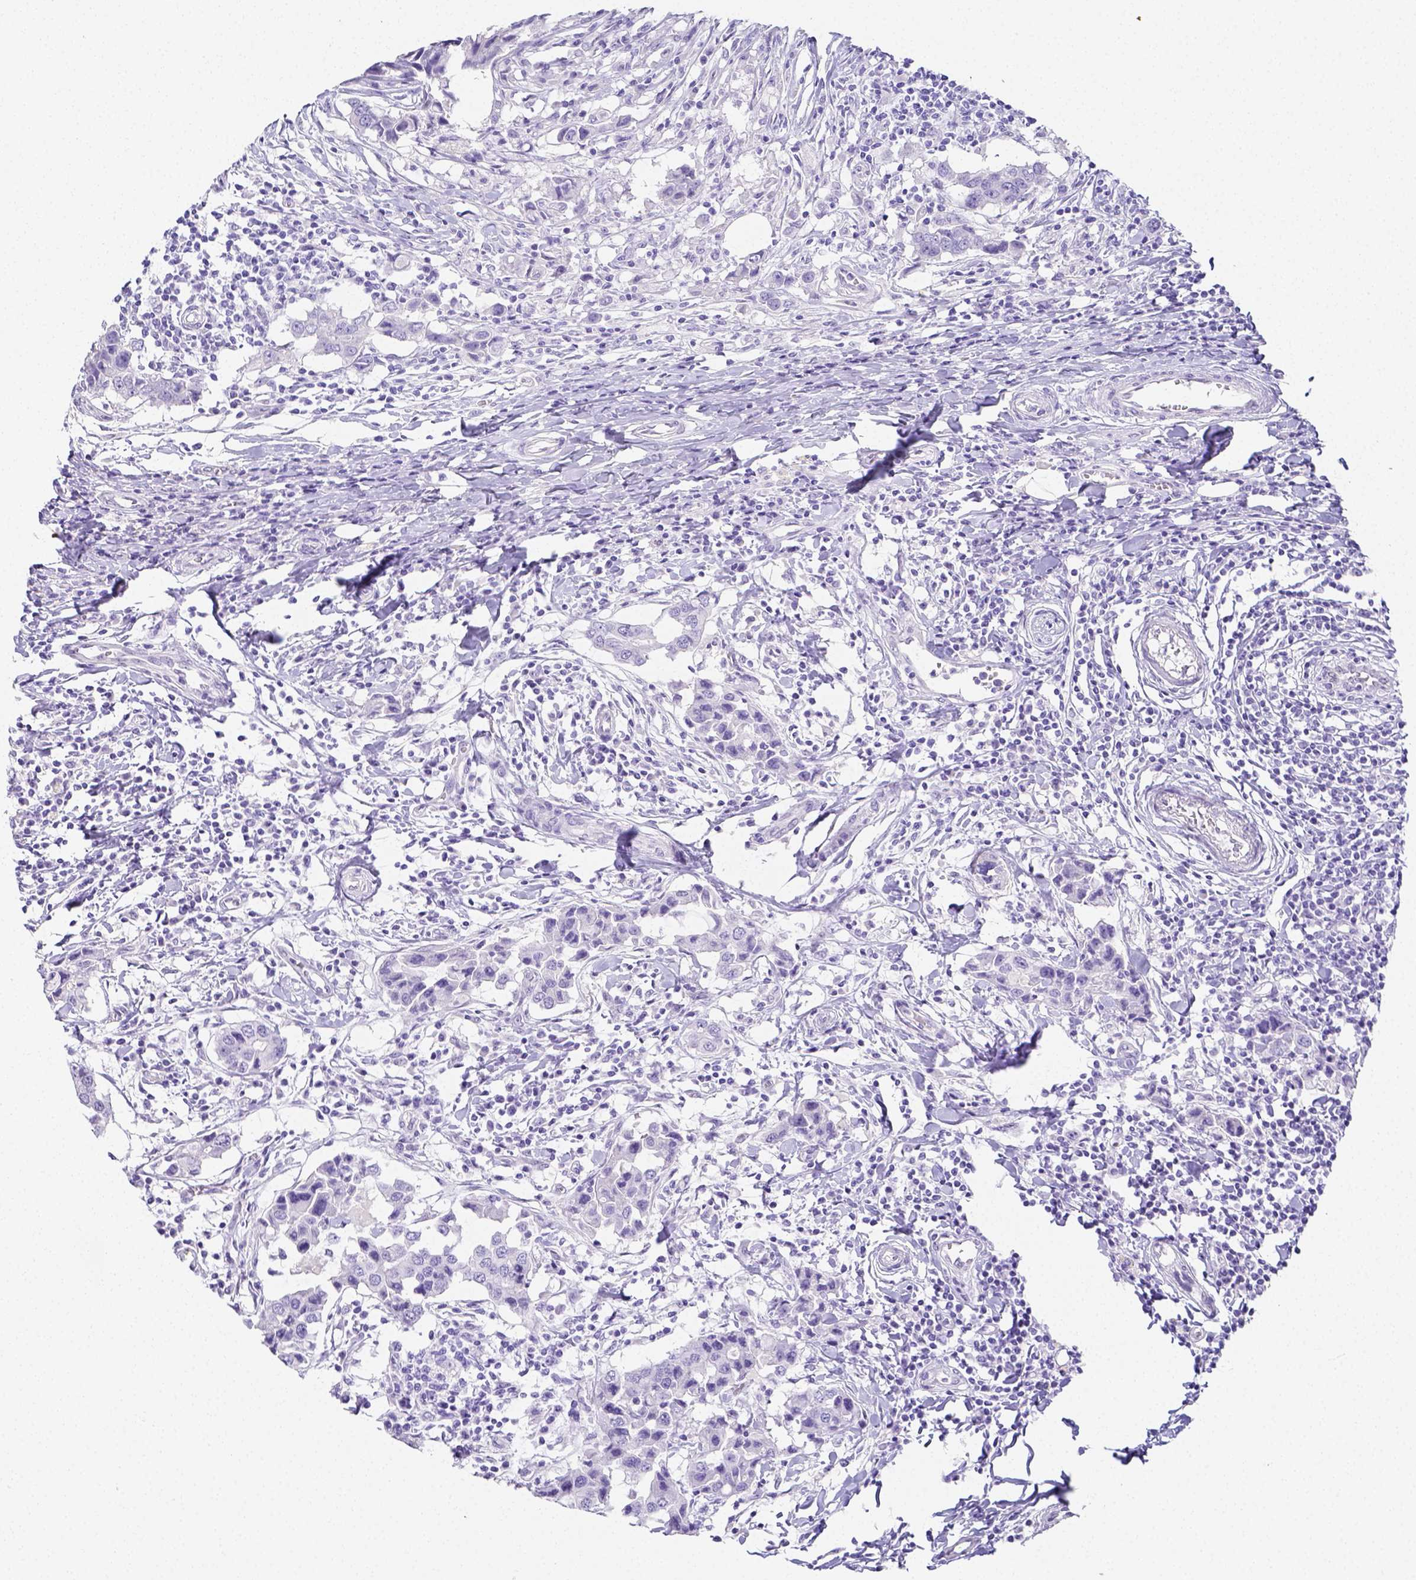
{"staining": {"intensity": "negative", "quantity": "none", "location": "none"}, "tissue": "breast cancer", "cell_type": "Tumor cells", "image_type": "cancer", "snomed": [{"axis": "morphology", "description": "Duct carcinoma"}, {"axis": "topography", "description": "Breast"}], "caption": "Immunohistochemistry of human breast cancer shows no positivity in tumor cells. (DAB (3,3'-diaminobenzidine) IHC, high magnification).", "gene": "ARHGAP36", "patient": {"sex": "female", "age": 27}}